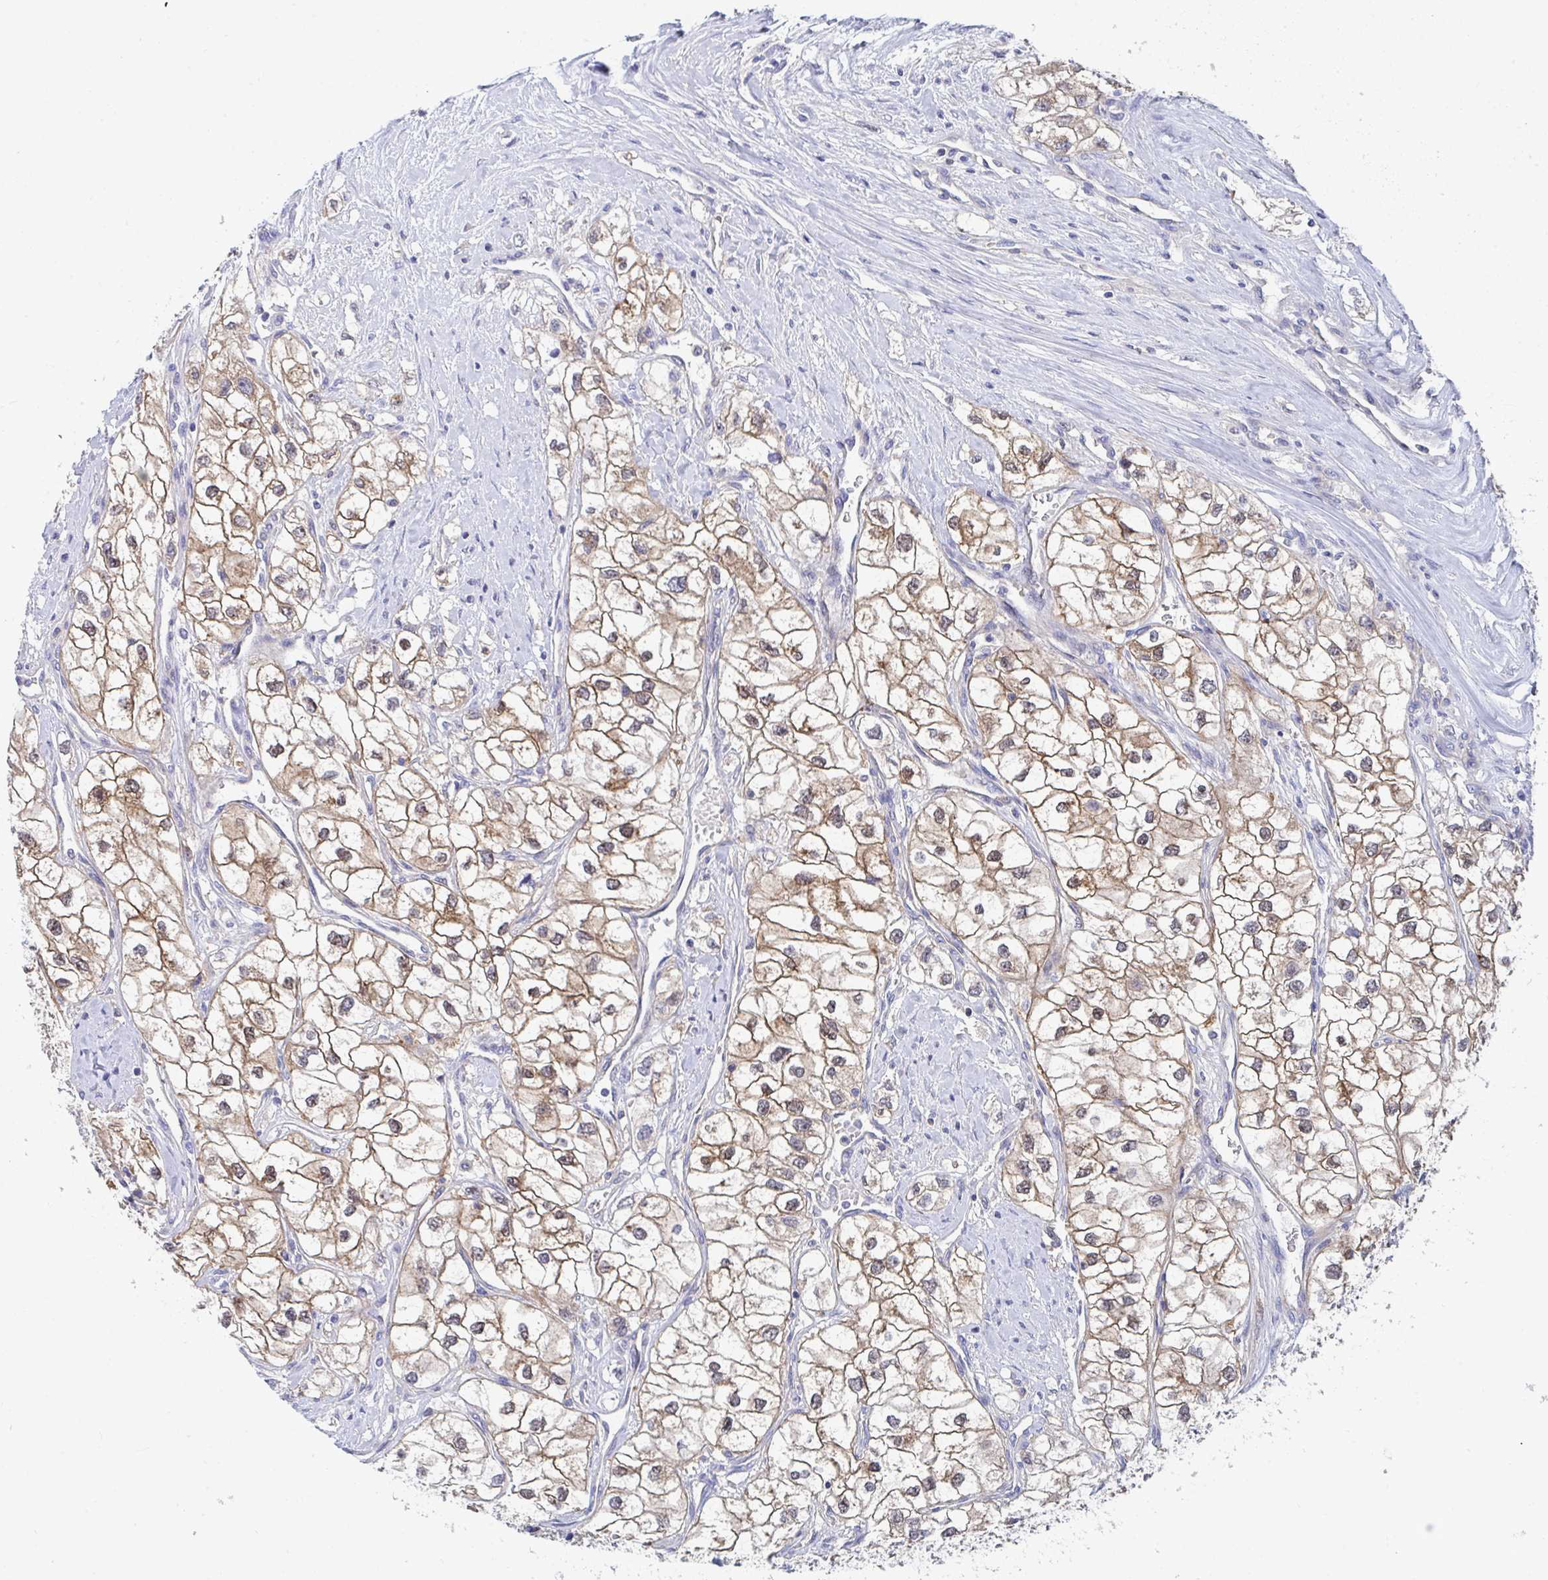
{"staining": {"intensity": "moderate", "quantity": ">75%", "location": "cytoplasmic/membranous,nuclear"}, "tissue": "renal cancer", "cell_type": "Tumor cells", "image_type": "cancer", "snomed": [{"axis": "morphology", "description": "Adenocarcinoma, NOS"}, {"axis": "topography", "description": "Kidney"}], "caption": "Protein expression analysis of human adenocarcinoma (renal) reveals moderate cytoplasmic/membranous and nuclear staining in approximately >75% of tumor cells.", "gene": "P2RX3", "patient": {"sex": "male", "age": 59}}